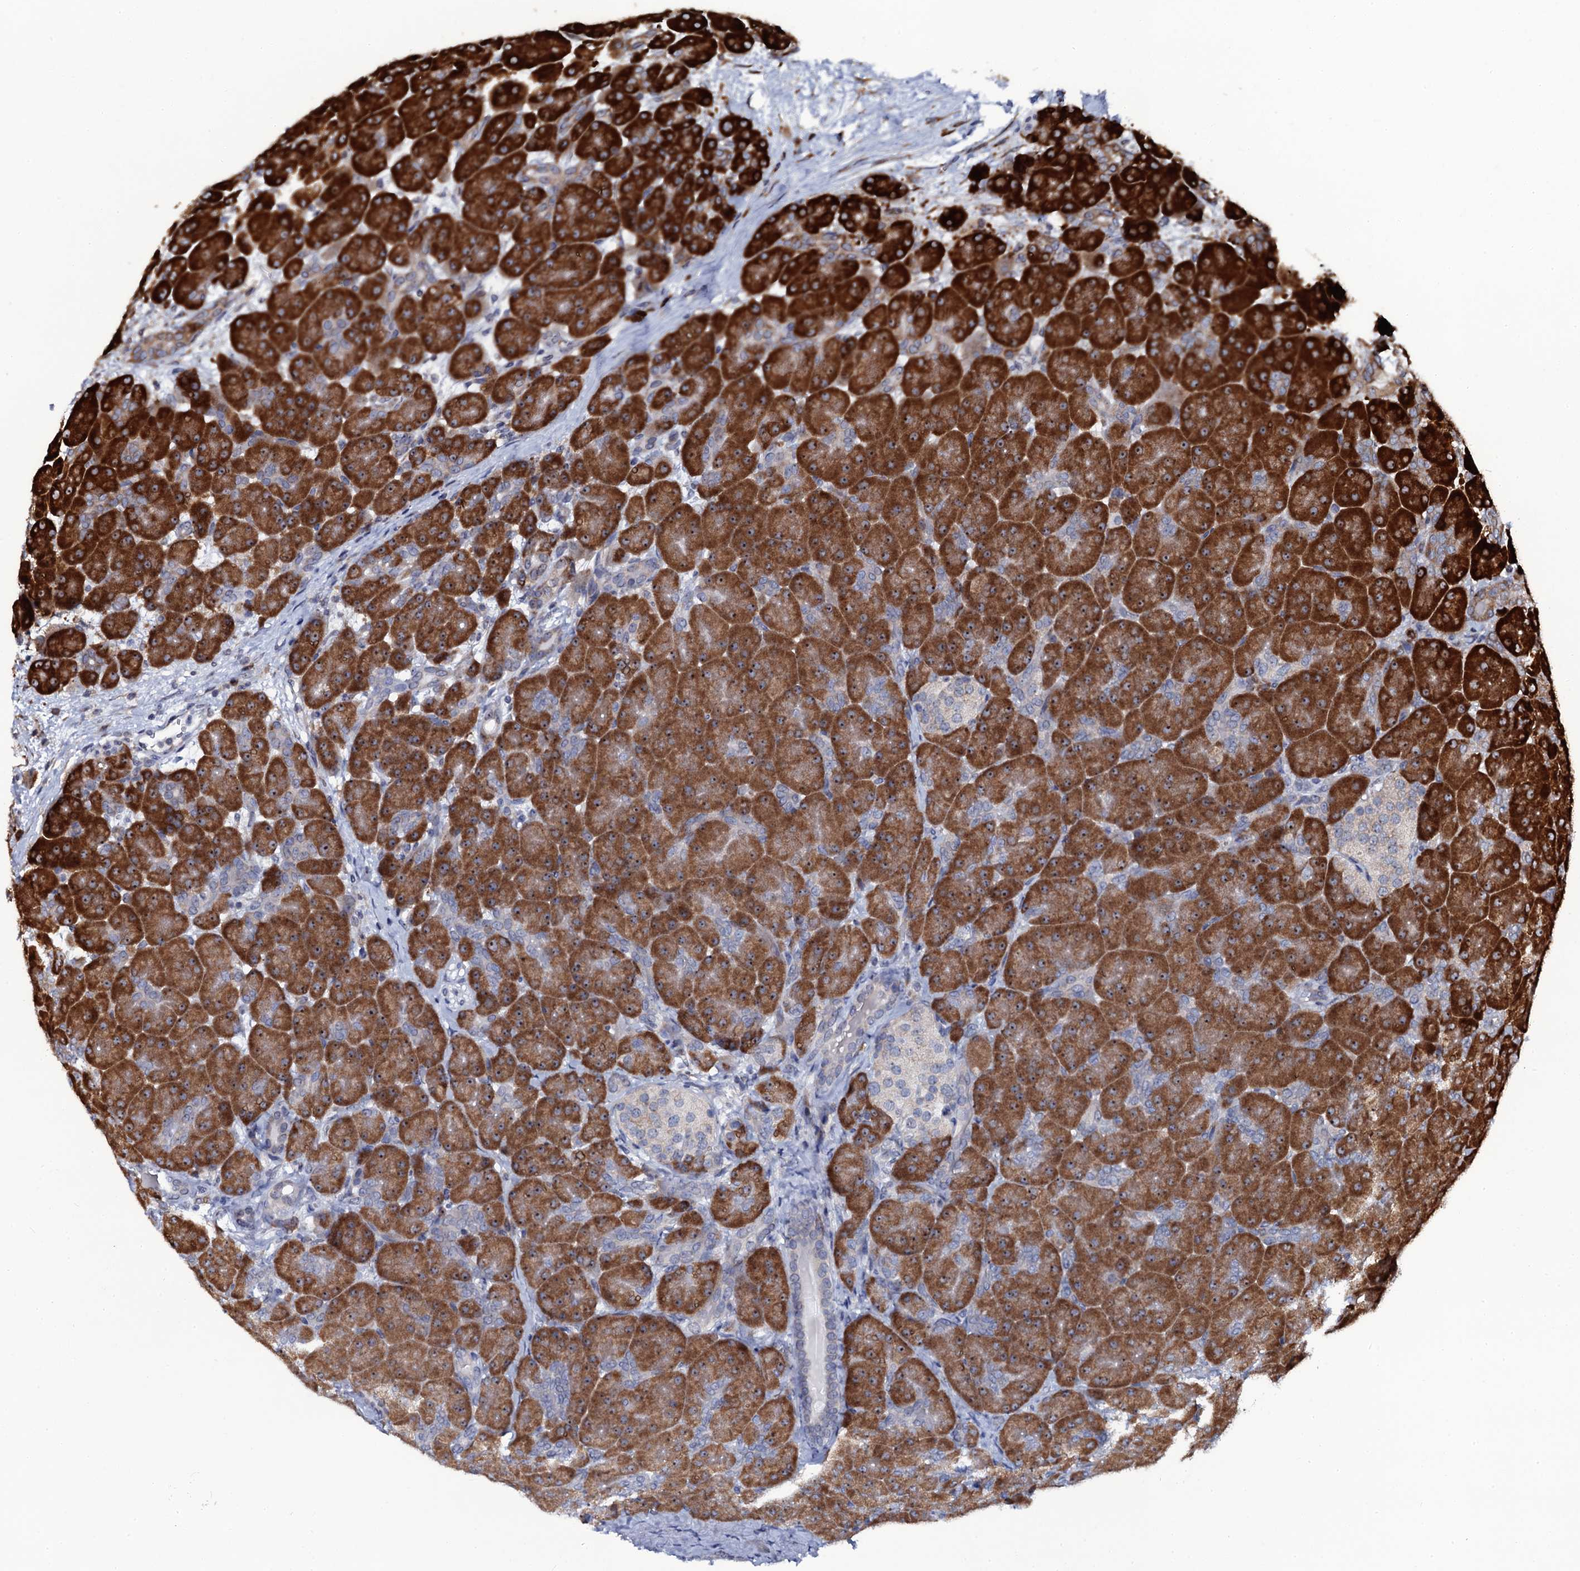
{"staining": {"intensity": "strong", "quantity": ">75%", "location": "cytoplasmic/membranous,nuclear"}, "tissue": "pancreas", "cell_type": "Exocrine glandular cells", "image_type": "normal", "snomed": [{"axis": "morphology", "description": "Normal tissue, NOS"}, {"axis": "topography", "description": "Pancreas"}], "caption": "Immunohistochemical staining of normal pancreas shows strong cytoplasmic/membranous,nuclear protein expression in about >75% of exocrine glandular cells.", "gene": "SPTY2D1", "patient": {"sex": "male", "age": 66}}